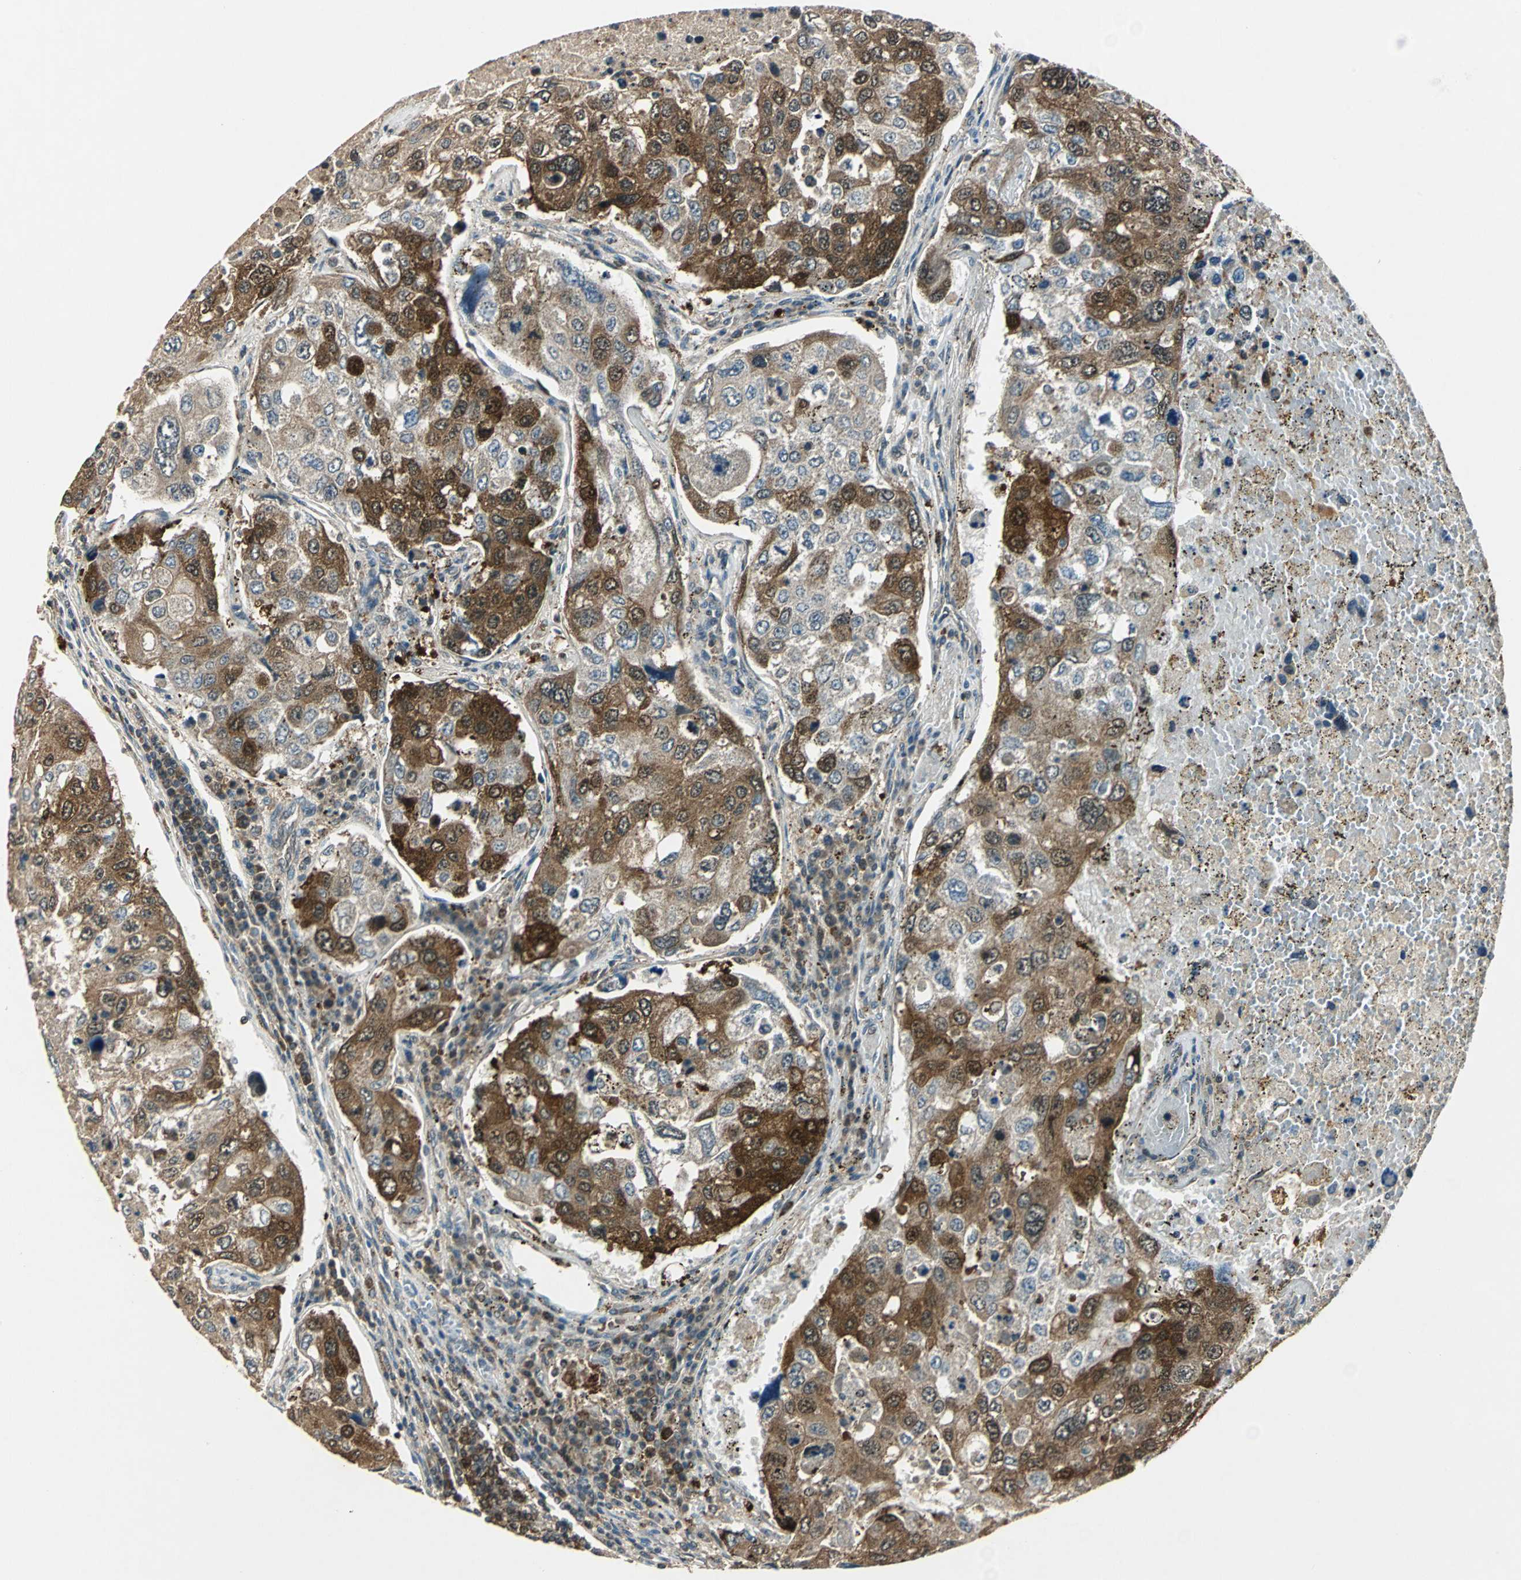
{"staining": {"intensity": "strong", "quantity": ">75%", "location": "cytoplasmic/membranous"}, "tissue": "urothelial cancer", "cell_type": "Tumor cells", "image_type": "cancer", "snomed": [{"axis": "morphology", "description": "Urothelial carcinoma, High grade"}, {"axis": "topography", "description": "Lymph node"}, {"axis": "topography", "description": "Urinary bladder"}], "caption": "An IHC image of tumor tissue is shown. Protein staining in brown highlights strong cytoplasmic/membranous positivity in urothelial carcinoma (high-grade) within tumor cells. Using DAB (brown) and hematoxylin (blue) stains, captured at high magnification using brightfield microscopy.", "gene": "AHSA1", "patient": {"sex": "male", "age": 51}}